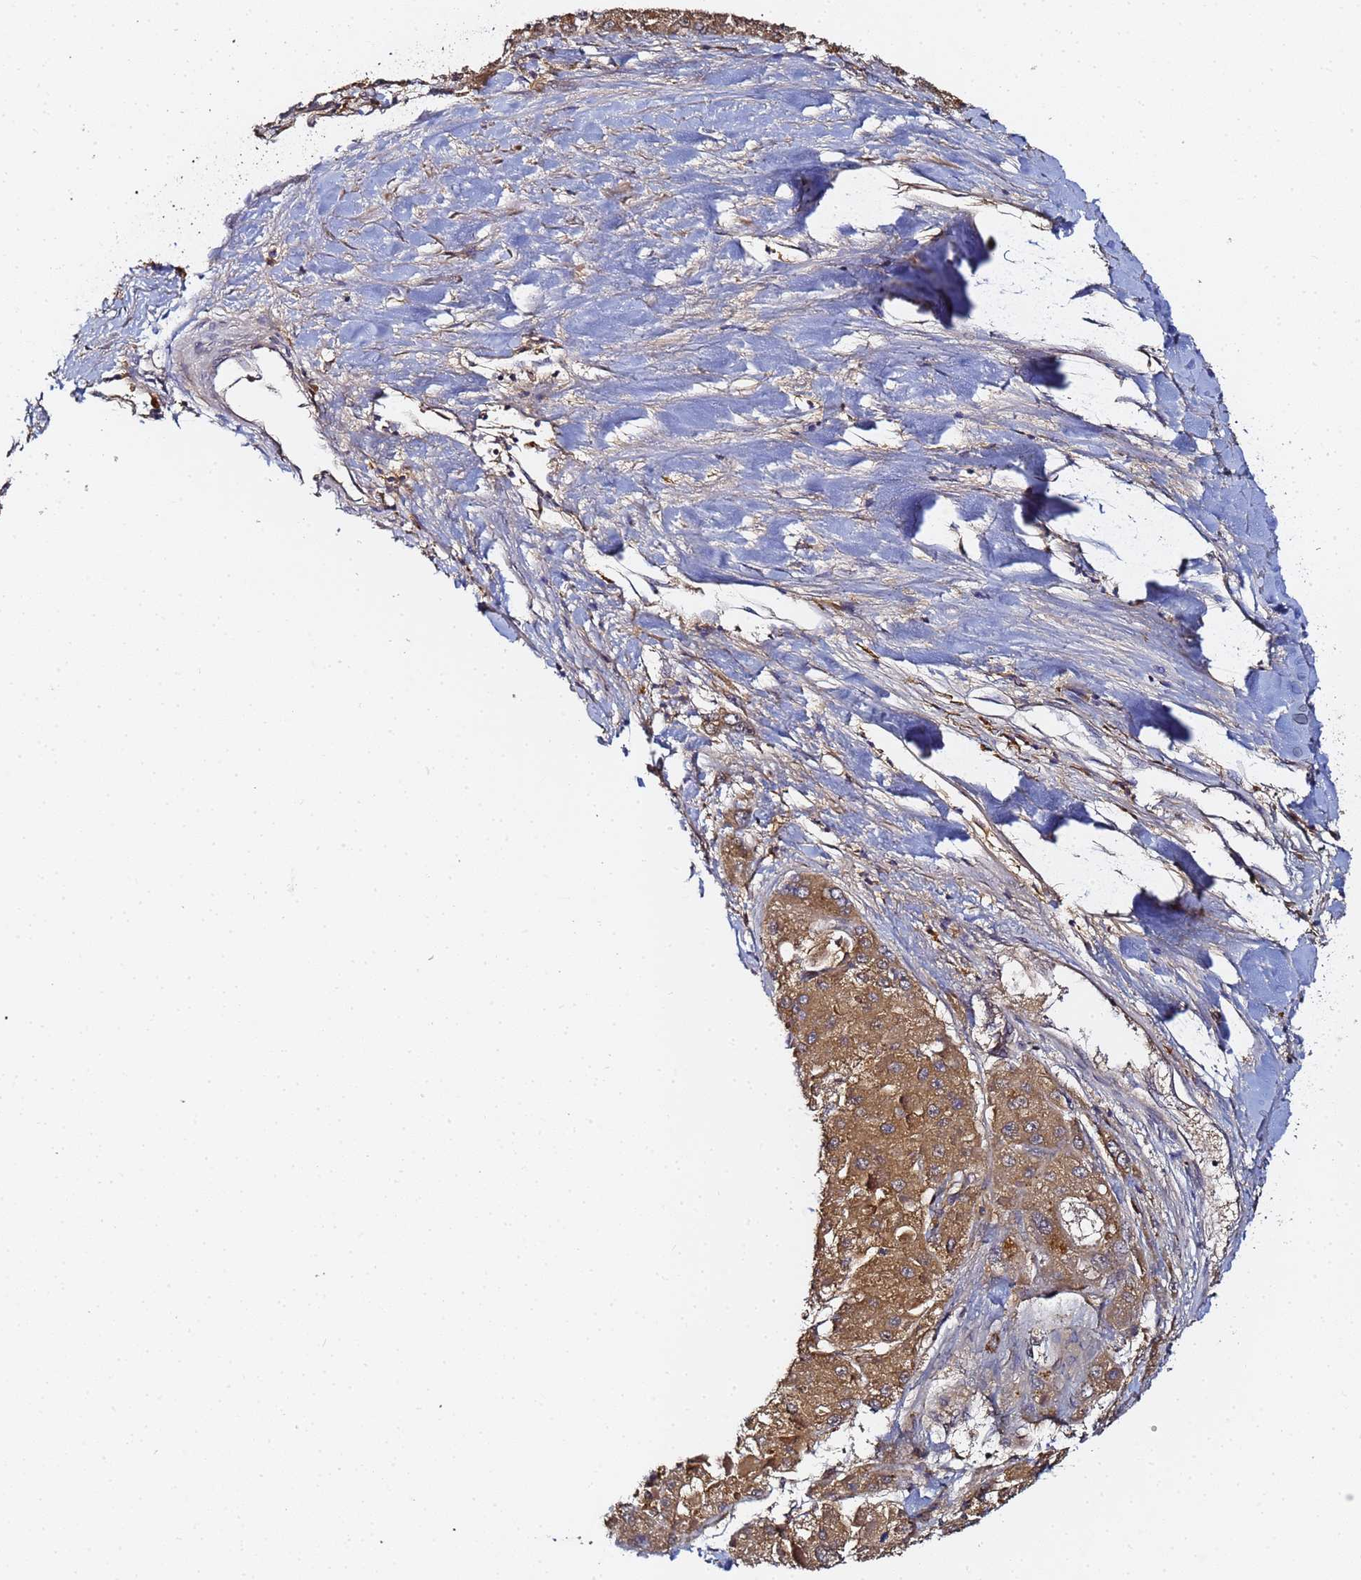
{"staining": {"intensity": "moderate", "quantity": ">75%", "location": "cytoplasmic/membranous"}, "tissue": "liver cancer", "cell_type": "Tumor cells", "image_type": "cancer", "snomed": [{"axis": "morphology", "description": "Carcinoma, Hepatocellular, NOS"}, {"axis": "topography", "description": "Liver"}], "caption": "There is medium levels of moderate cytoplasmic/membranous positivity in tumor cells of liver cancer (hepatocellular carcinoma), as demonstrated by immunohistochemical staining (brown color).", "gene": "LRRC69", "patient": {"sex": "female", "age": 73}}